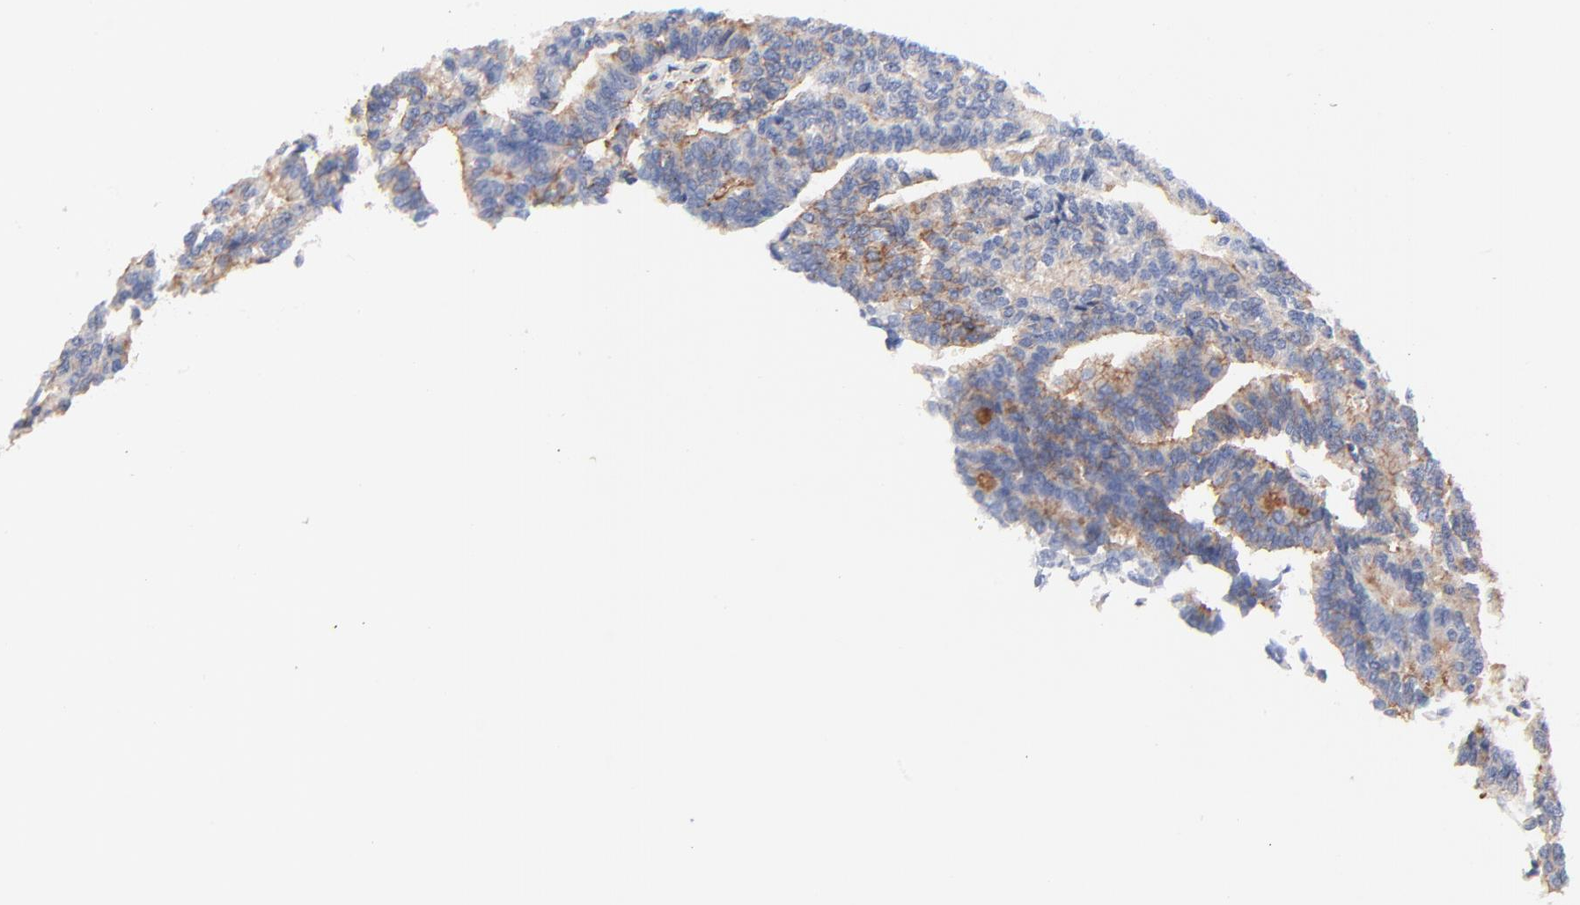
{"staining": {"intensity": "moderate", "quantity": ">75%", "location": "cytoplasmic/membranous"}, "tissue": "thyroid cancer", "cell_type": "Tumor cells", "image_type": "cancer", "snomed": [{"axis": "morphology", "description": "Papillary adenocarcinoma, NOS"}, {"axis": "topography", "description": "Thyroid gland"}], "caption": "This is a histology image of immunohistochemistry staining of papillary adenocarcinoma (thyroid), which shows moderate positivity in the cytoplasmic/membranous of tumor cells.", "gene": "CD2AP", "patient": {"sex": "female", "age": 35}}